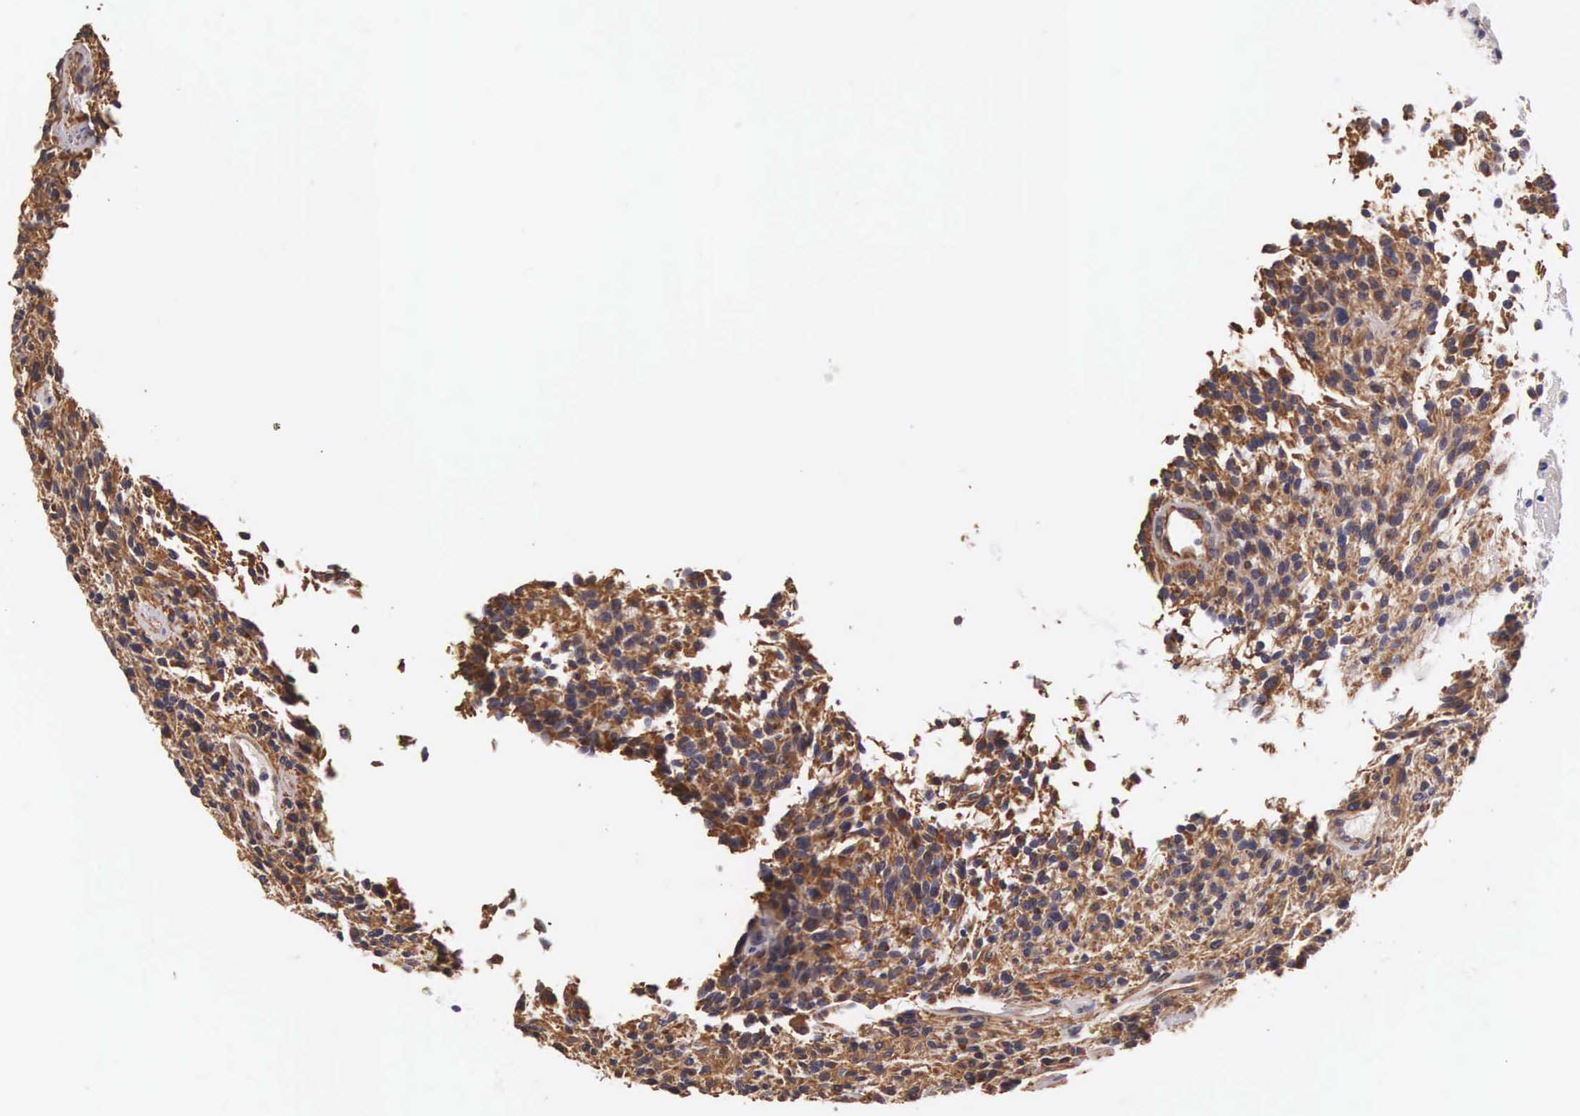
{"staining": {"intensity": "moderate", "quantity": ">75%", "location": "cytoplasmic/membranous"}, "tissue": "glioma", "cell_type": "Tumor cells", "image_type": "cancer", "snomed": [{"axis": "morphology", "description": "Glioma, malignant, High grade"}, {"axis": "topography", "description": "Brain"}], "caption": "Human malignant glioma (high-grade) stained with a brown dye shows moderate cytoplasmic/membranous positive expression in approximately >75% of tumor cells.", "gene": "OSBPL3", "patient": {"sex": "female", "age": 13}}